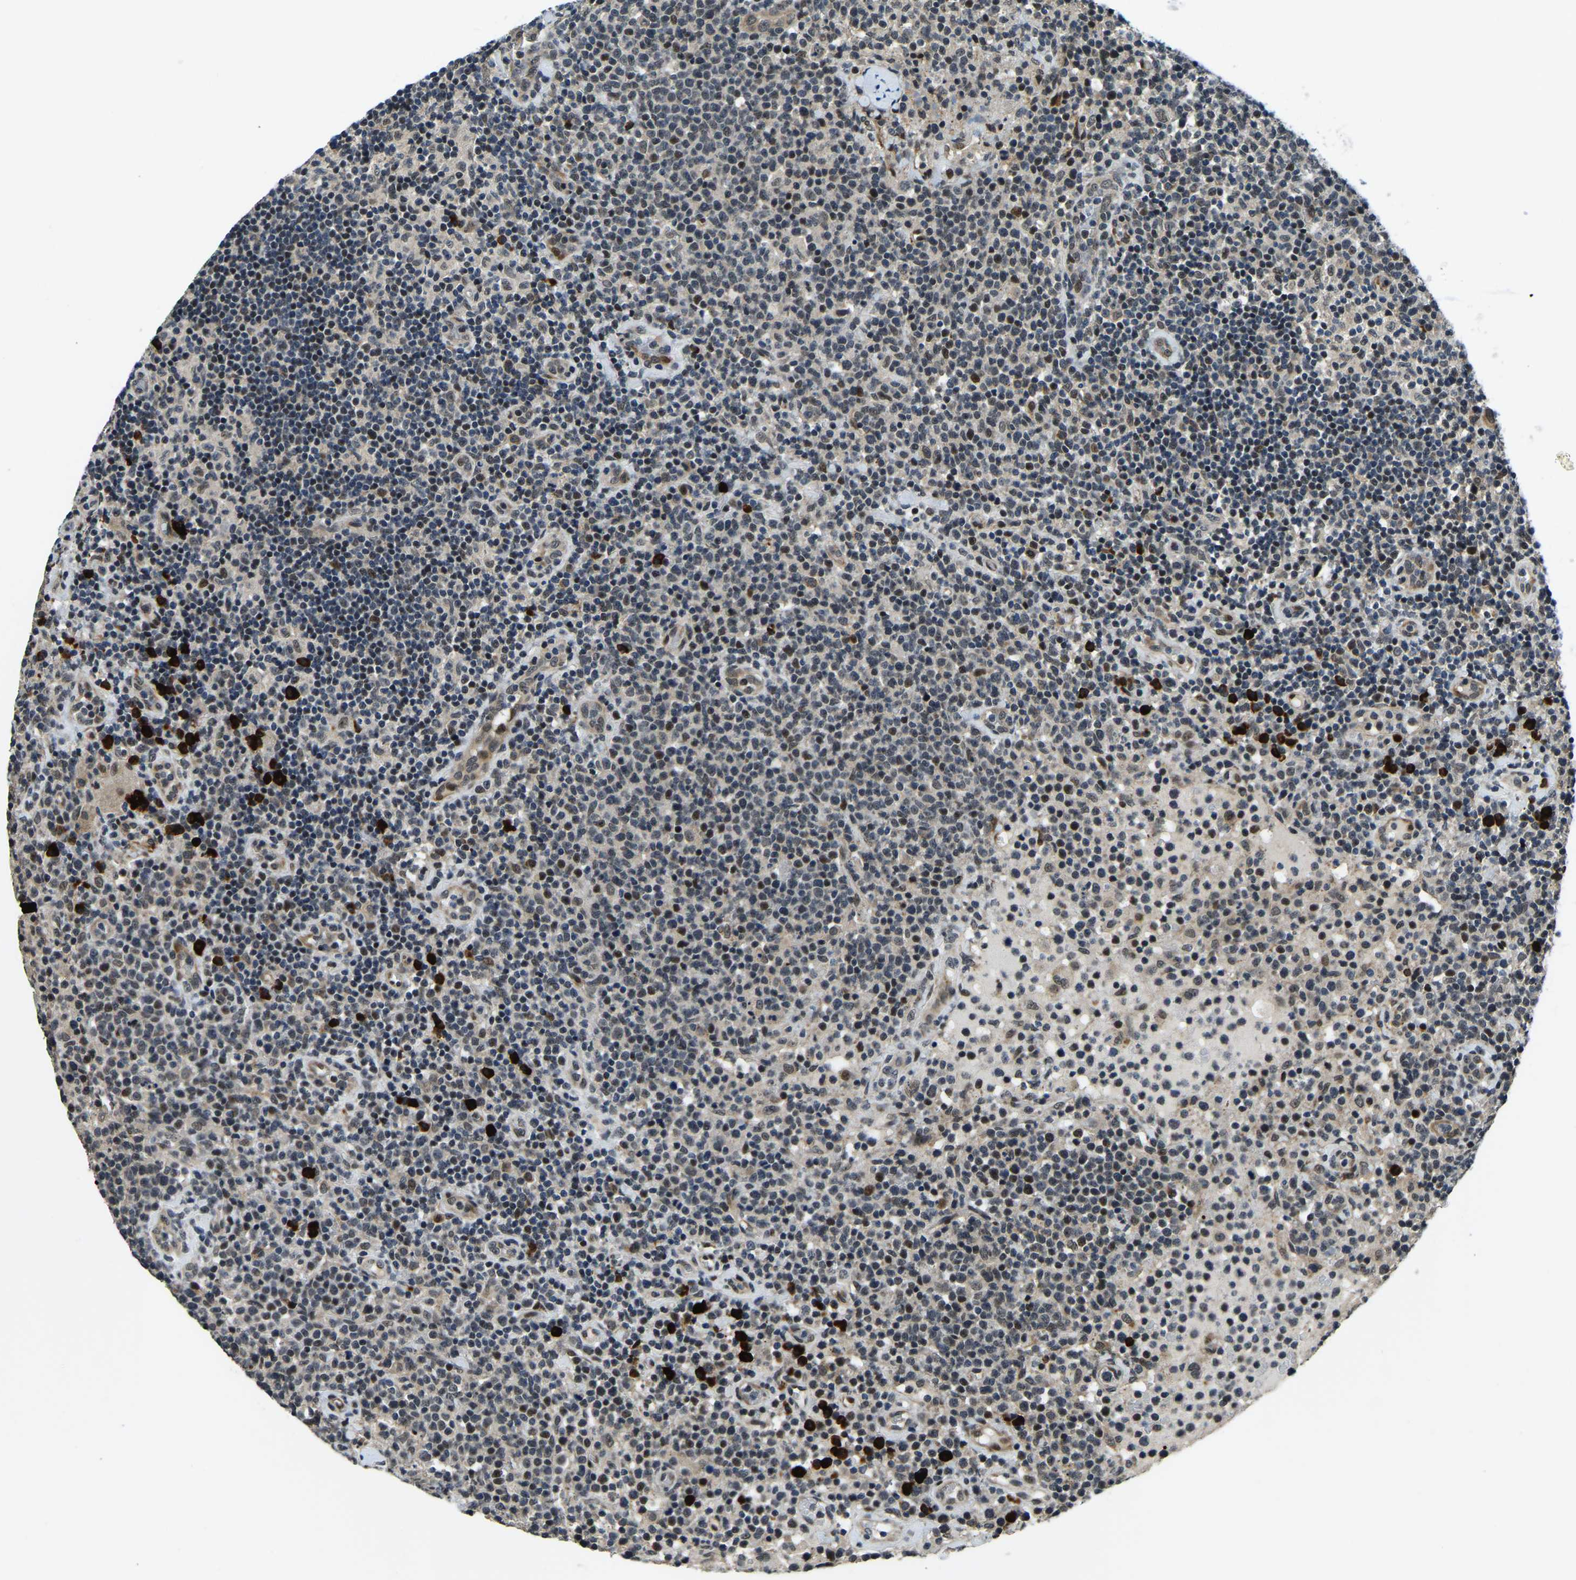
{"staining": {"intensity": "moderate", "quantity": "25%-75%", "location": "nuclear"}, "tissue": "lymphoma", "cell_type": "Tumor cells", "image_type": "cancer", "snomed": [{"axis": "morphology", "description": "Malignant lymphoma, non-Hodgkin's type, High grade"}, {"axis": "topography", "description": "Lymph node"}], "caption": "Lymphoma stained for a protein shows moderate nuclear positivity in tumor cells. (DAB (3,3'-diaminobenzidine) = brown stain, brightfield microscopy at high magnification).", "gene": "ING2", "patient": {"sex": "male", "age": 61}}